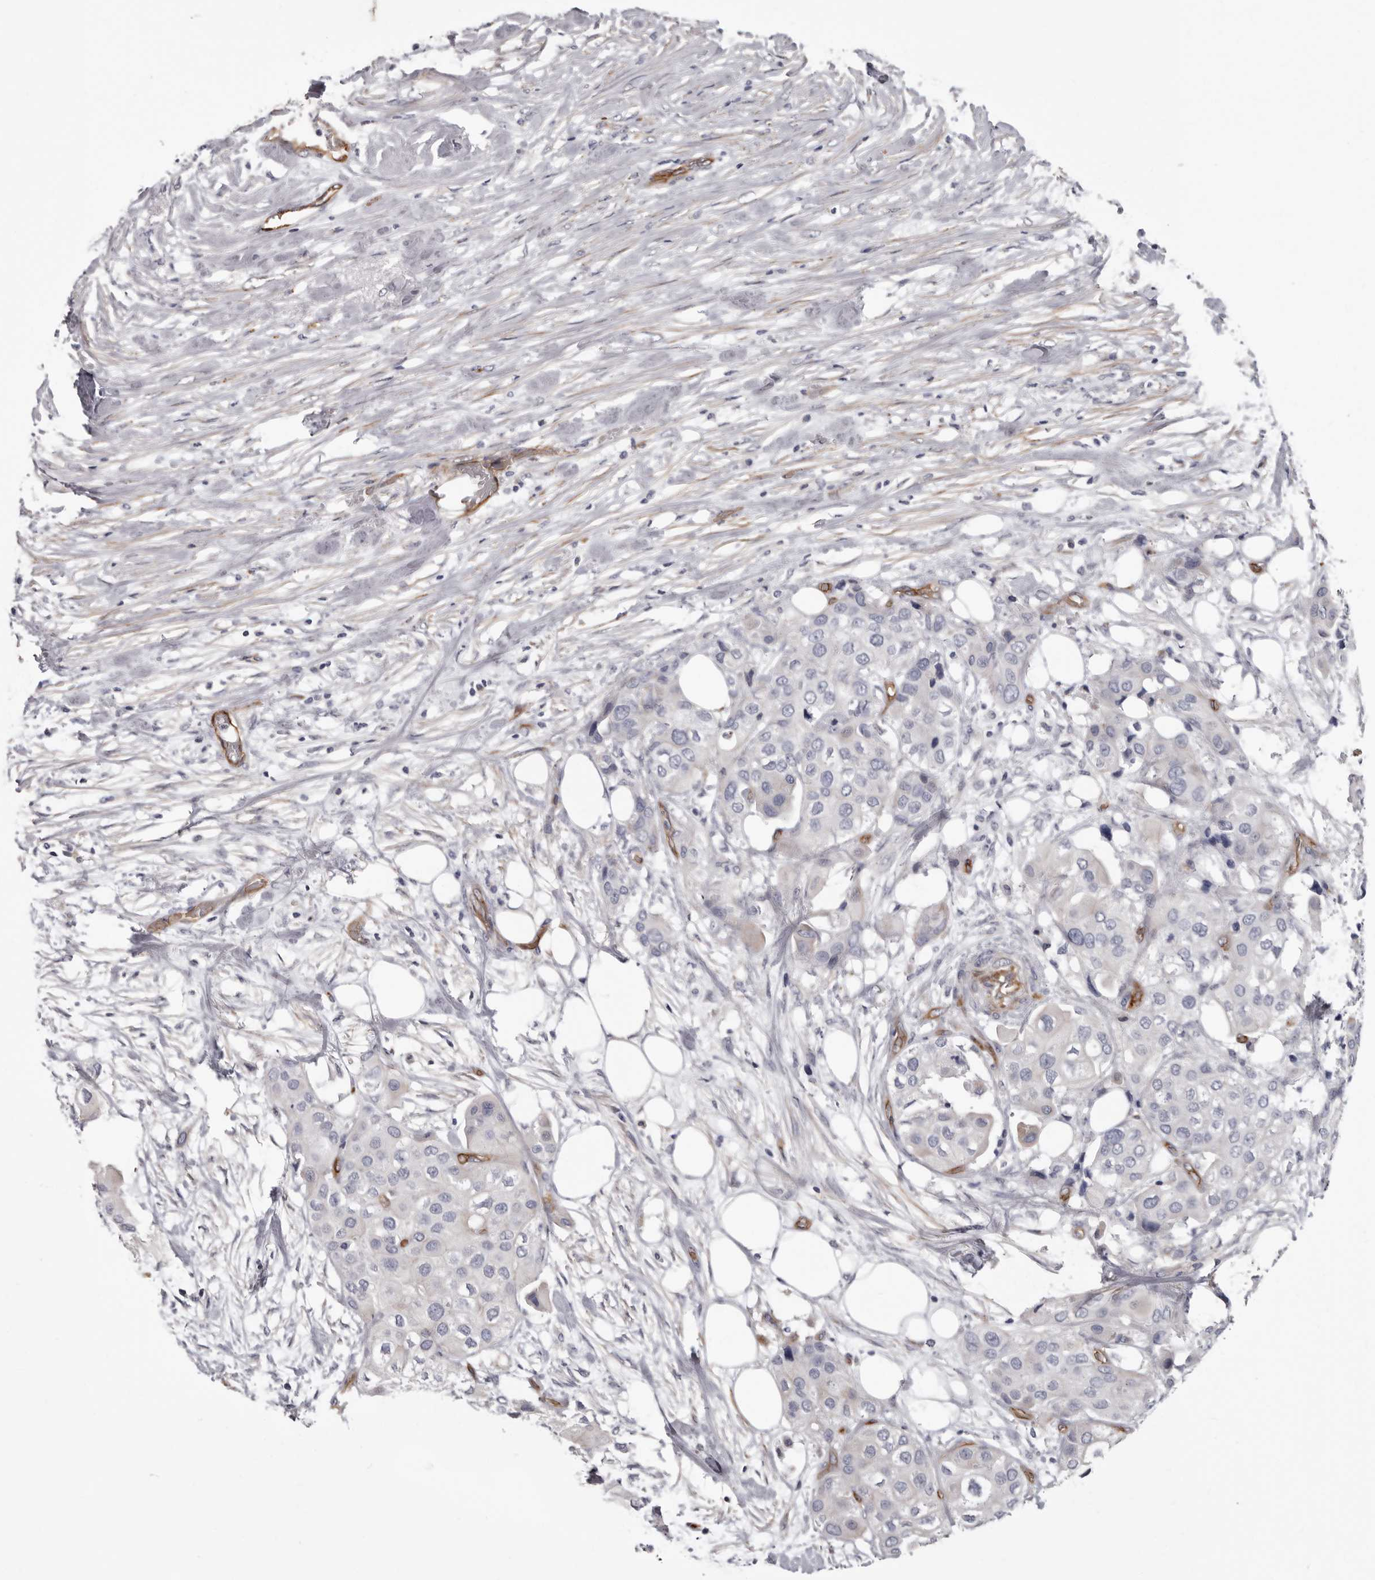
{"staining": {"intensity": "negative", "quantity": "none", "location": "none"}, "tissue": "urothelial cancer", "cell_type": "Tumor cells", "image_type": "cancer", "snomed": [{"axis": "morphology", "description": "Urothelial carcinoma, High grade"}, {"axis": "topography", "description": "Urinary bladder"}], "caption": "A high-resolution histopathology image shows IHC staining of high-grade urothelial carcinoma, which shows no significant staining in tumor cells. The staining was performed using DAB to visualize the protein expression in brown, while the nuclei were stained in blue with hematoxylin (Magnification: 20x).", "gene": "ADGRL4", "patient": {"sex": "male", "age": 64}}